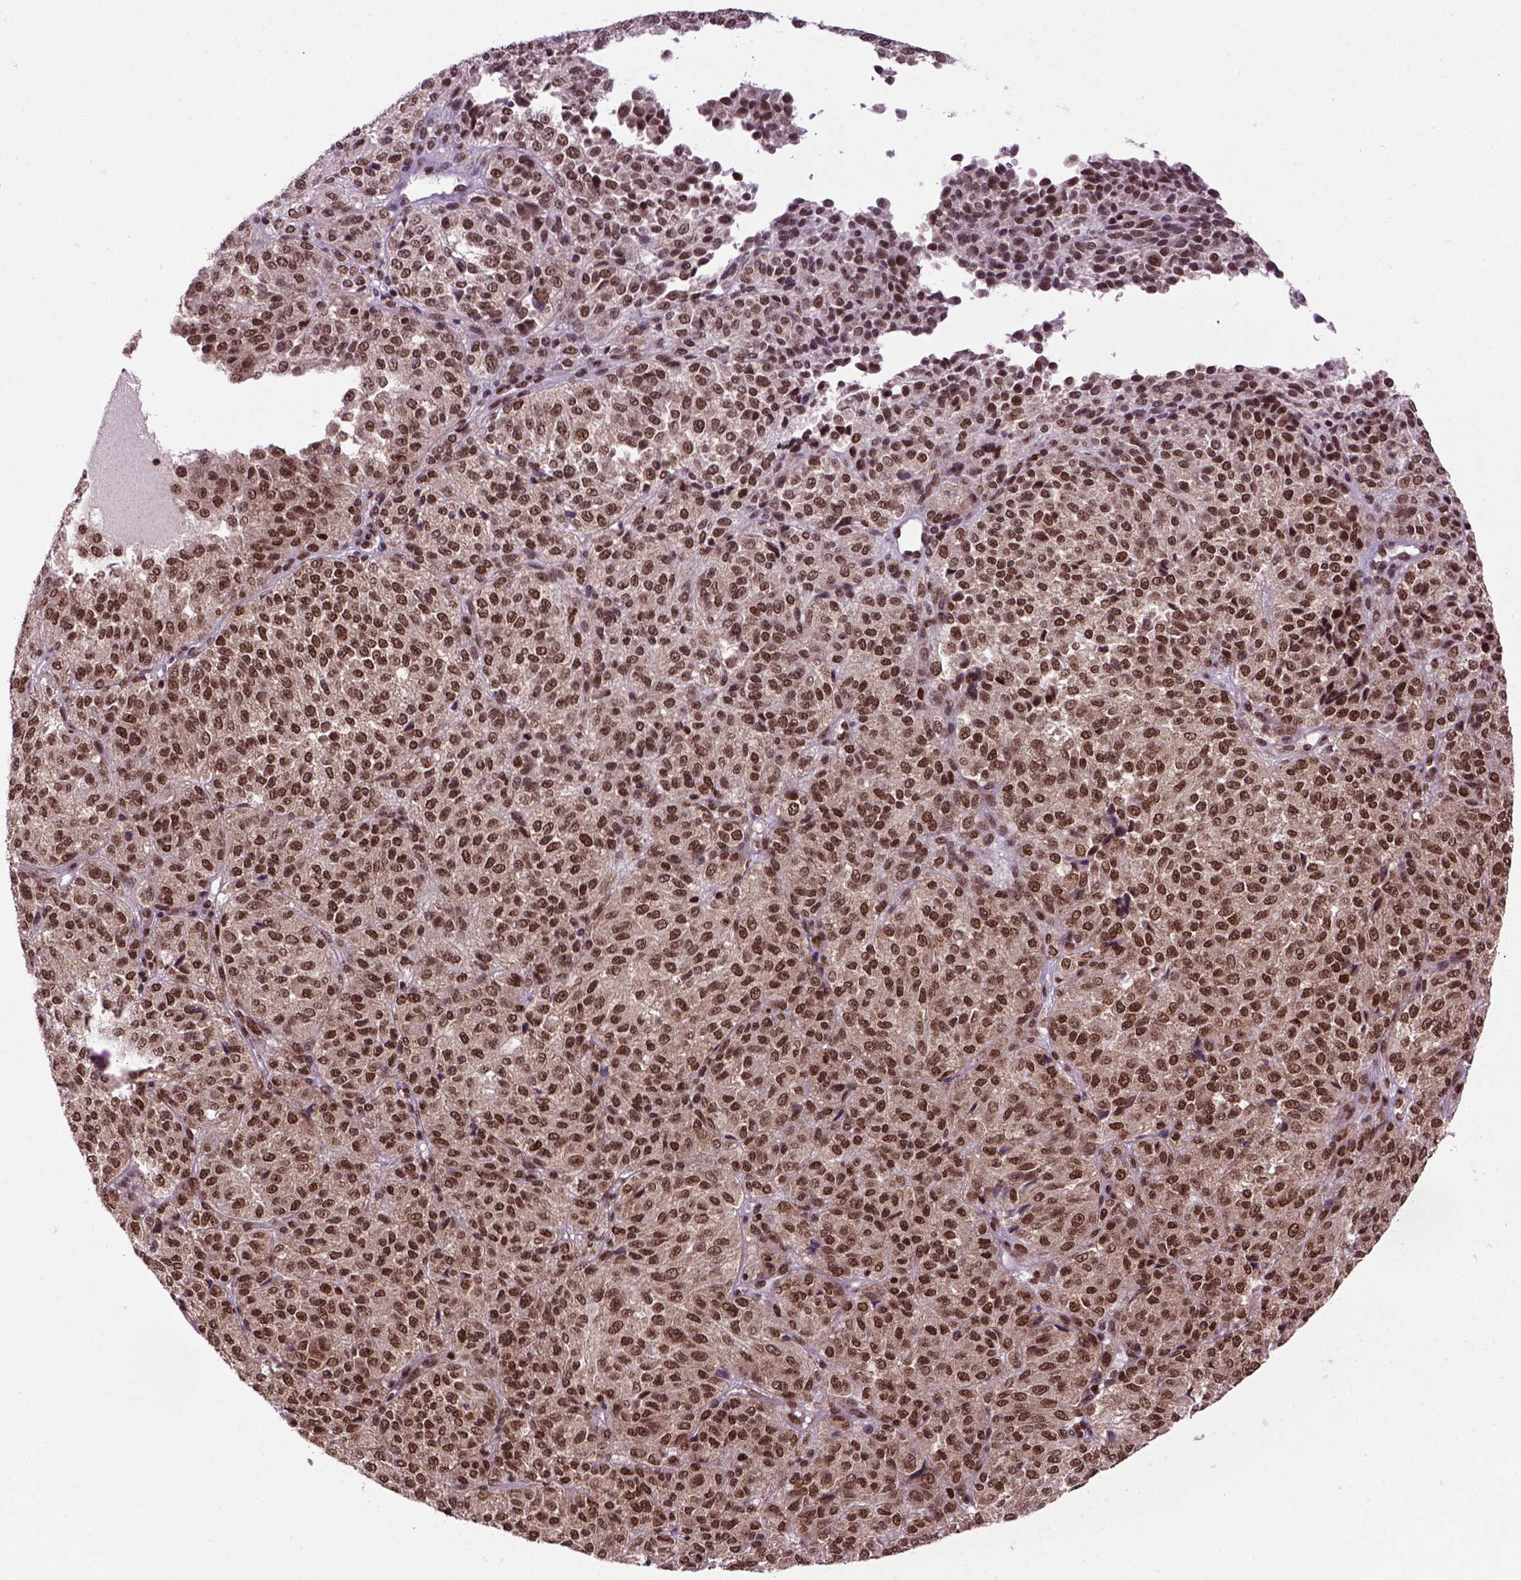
{"staining": {"intensity": "strong", "quantity": ">75%", "location": "nuclear"}, "tissue": "melanoma", "cell_type": "Tumor cells", "image_type": "cancer", "snomed": [{"axis": "morphology", "description": "Malignant melanoma, Metastatic site"}, {"axis": "topography", "description": "Brain"}], "caption": "Brown immunohistochemical staining in melanoma demonstrates strong nuclear positivity in approximately >75% of tumor cells.", "gene": "CELF1", "patient": {"sex": "female", "age": 56}}